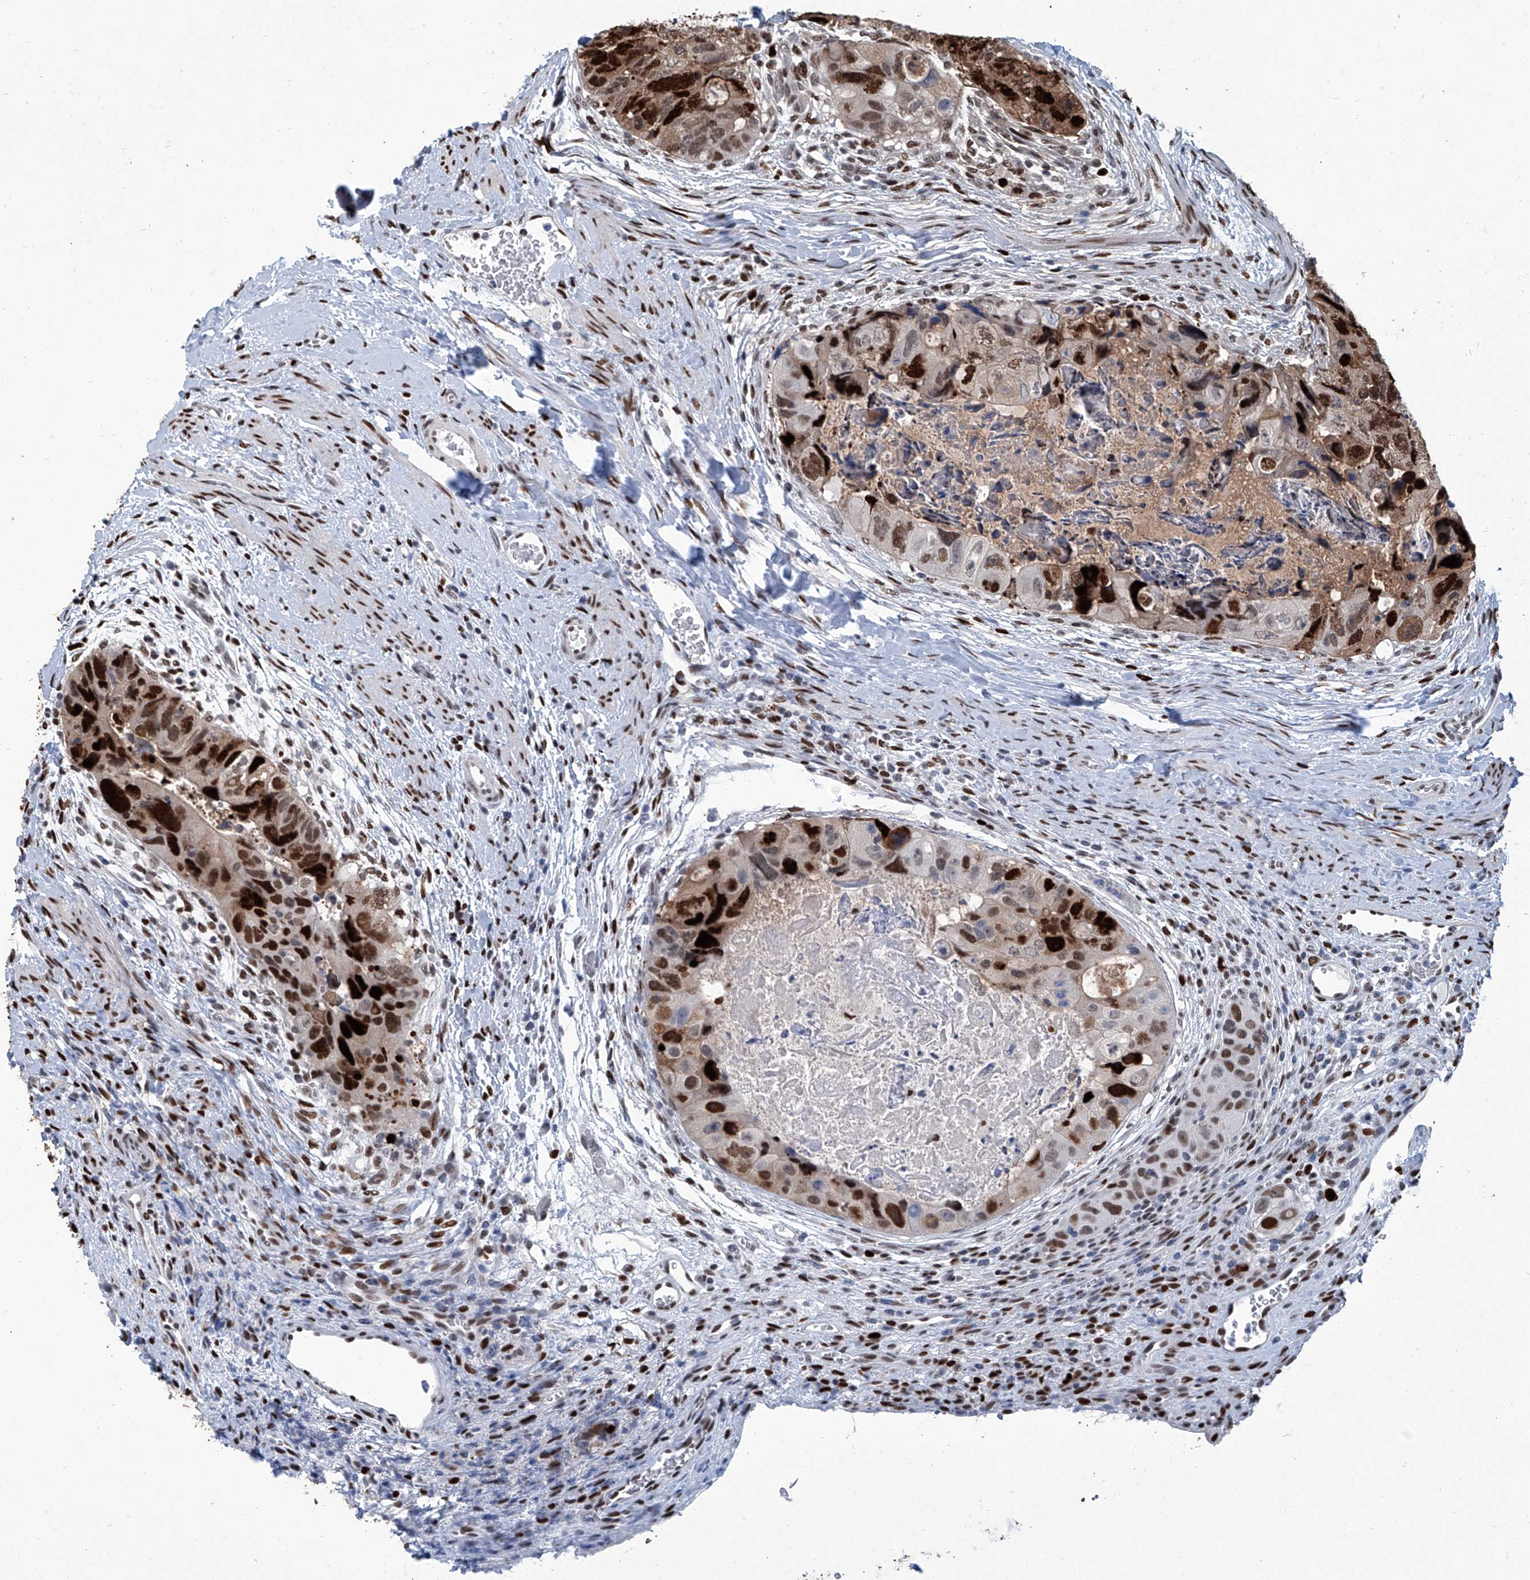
{"staining": {"intensity": "strong", "quantity": "25%-75%", "location": "cytoplasmic/membranous,nuclear"}, "tissue": "colorectal cancer", "cell_type": "Tumor cells", "image_type": "cancer", "snomed": [{"axis": "morphology", "description": "Adenocarcinoma, NOS"}, {"axis": "topography", "description": "Rectum"}], "caption": "A brown stain labels strong cytoplasmic/membranous and nuclear expression of a protein in colorectal cancer tumor cells.", "gene": "PCNA", "patient": {"sex": "male", "age": 59}}